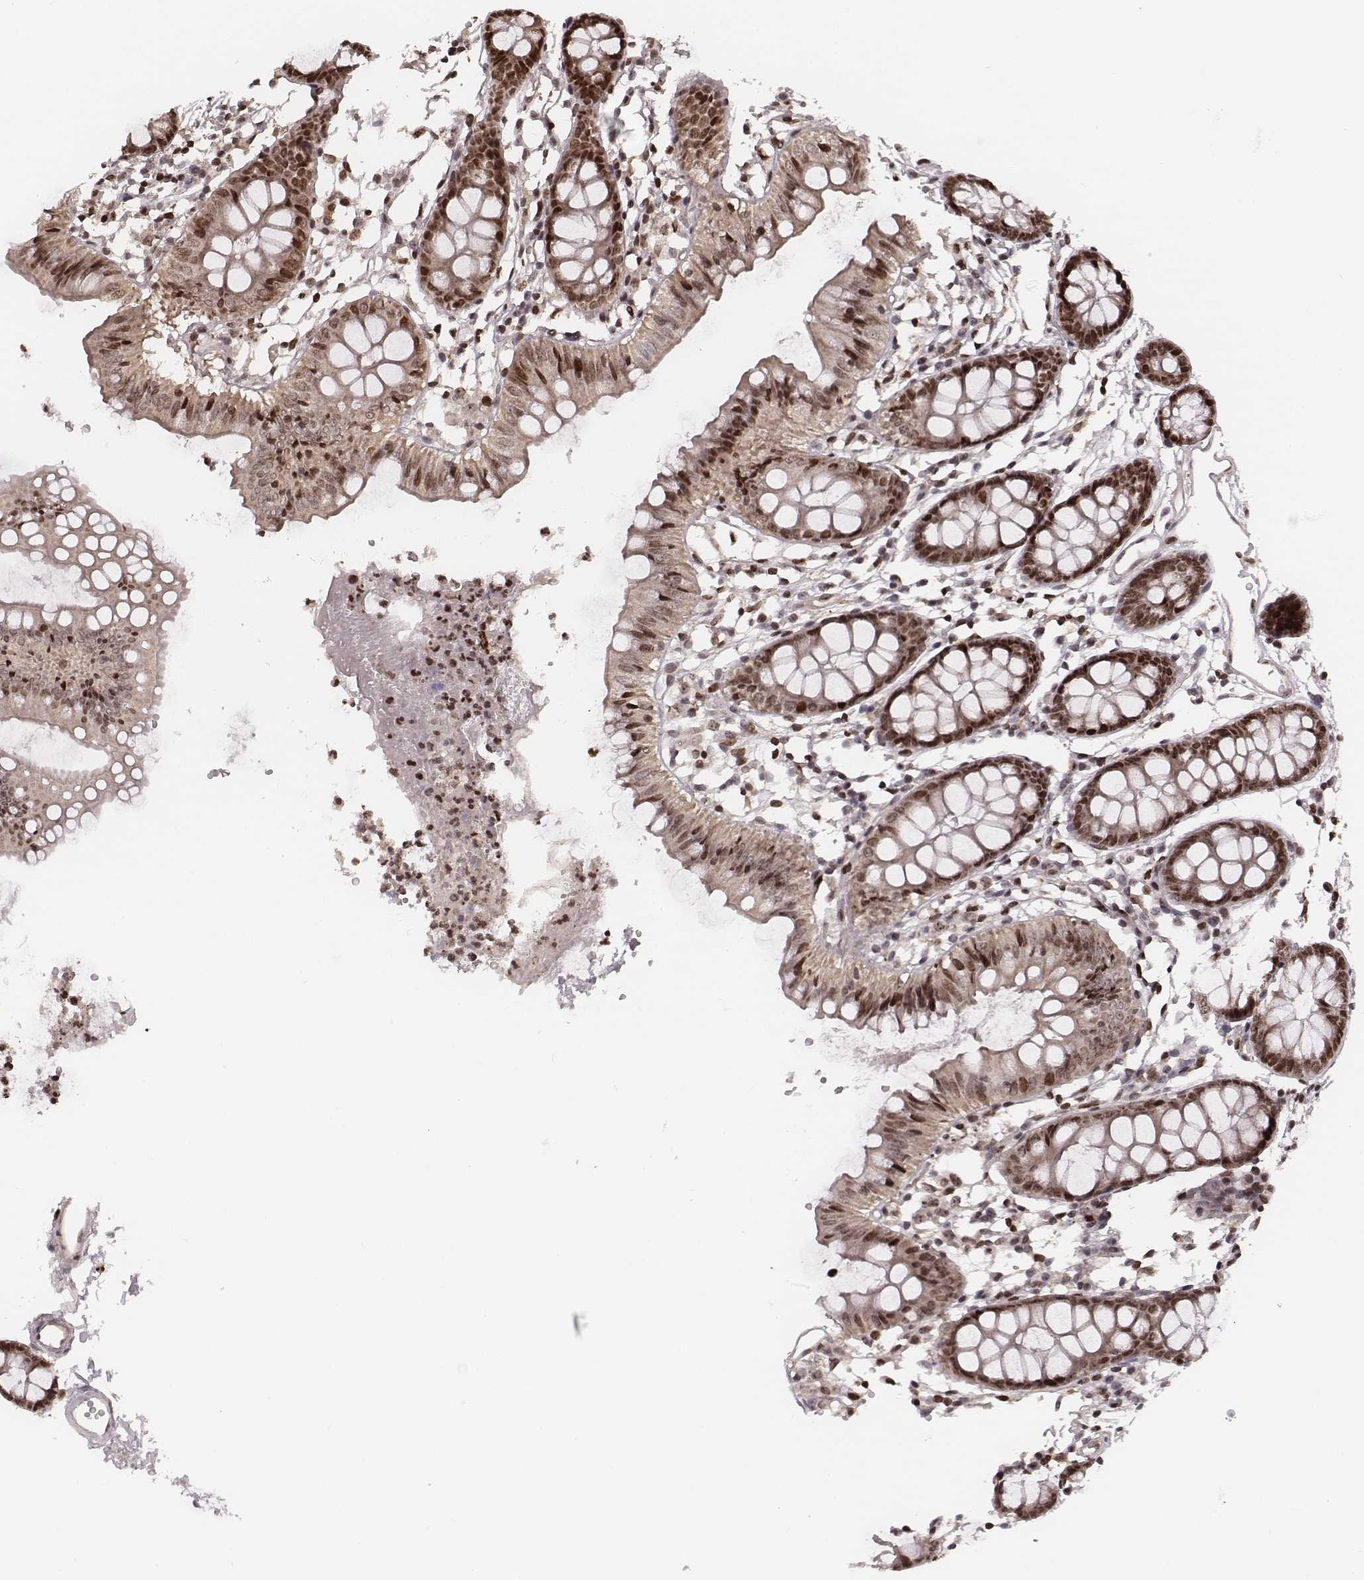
{"staining": {"intensity": "weak", "quantity": "25%-75%", "location": "nuclear"}, "tissue": "colon", "cell_type": "Endothelial cells", "image_type": "normal", "snomed": [{"axis": "morphology", "description": "Normal tissue, NOS"}, {"axis": "topography", "description": "Colon"}], "caption": "Immunohistochemistry (IHC) histopathology image of unremarkable colon stained for a protein (brown), which shows low levels of weak nuclear expression in about 25%-75% of endothelial cells.", "gene": "VRK3", "patient": {"sex": "female", "age": 84}}